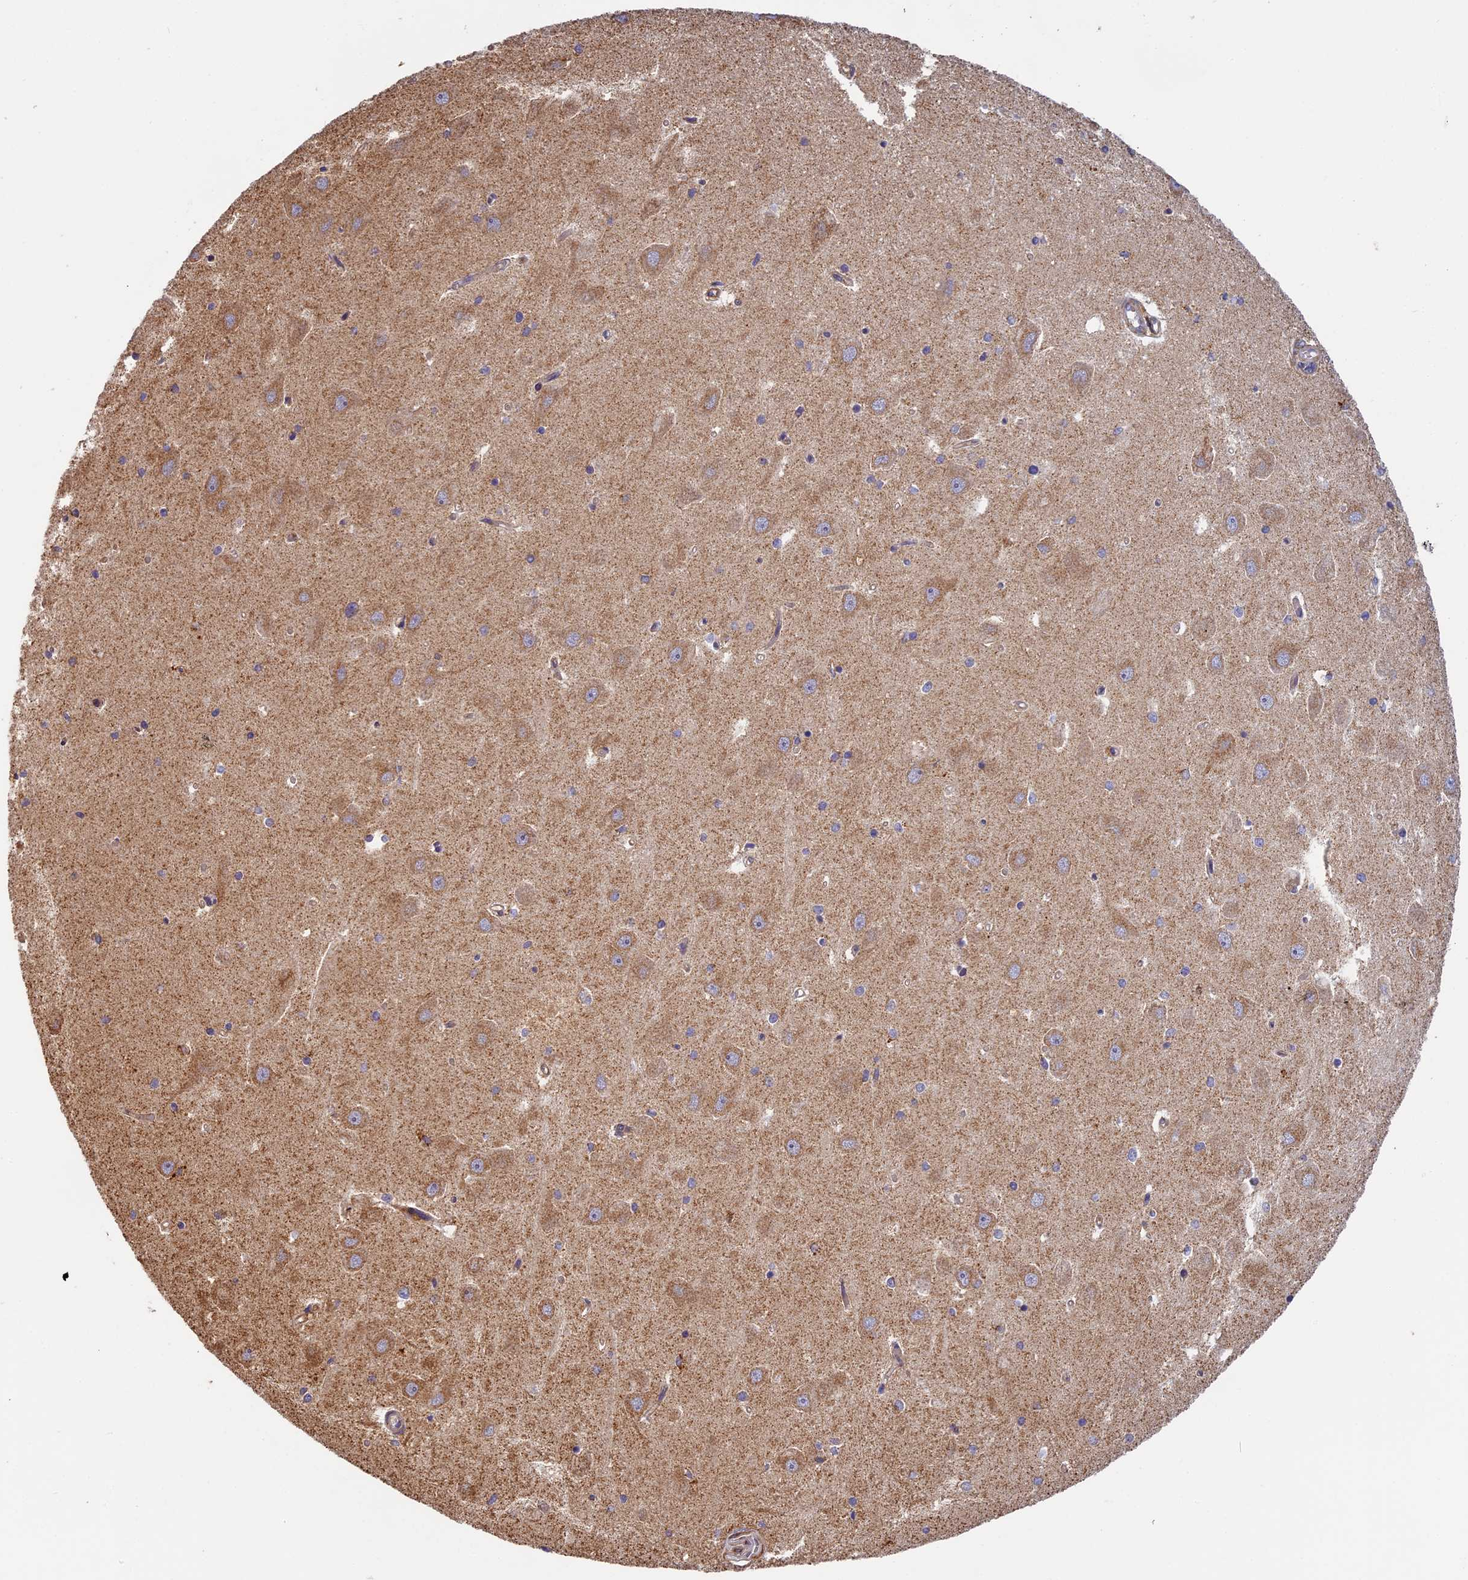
{"staining": {"intensity": "weak", "quantity": "<25%", "location": "cytoplasmic/membranous"}, "tissue": "hippocampus", "cell_type": "Glial cells", "image_type": "normal", "snomed": [{"axis": "morphology", "description": "Normal tissue, NOS"}, {"axis": "topography", "description": "Hippocampus"}], "caption": "The photomicrograph exhibits no significant positivity in glial cells of hippocampus.", "gene": "EDAR", "patient": {"sex": "male", "age": 45}}